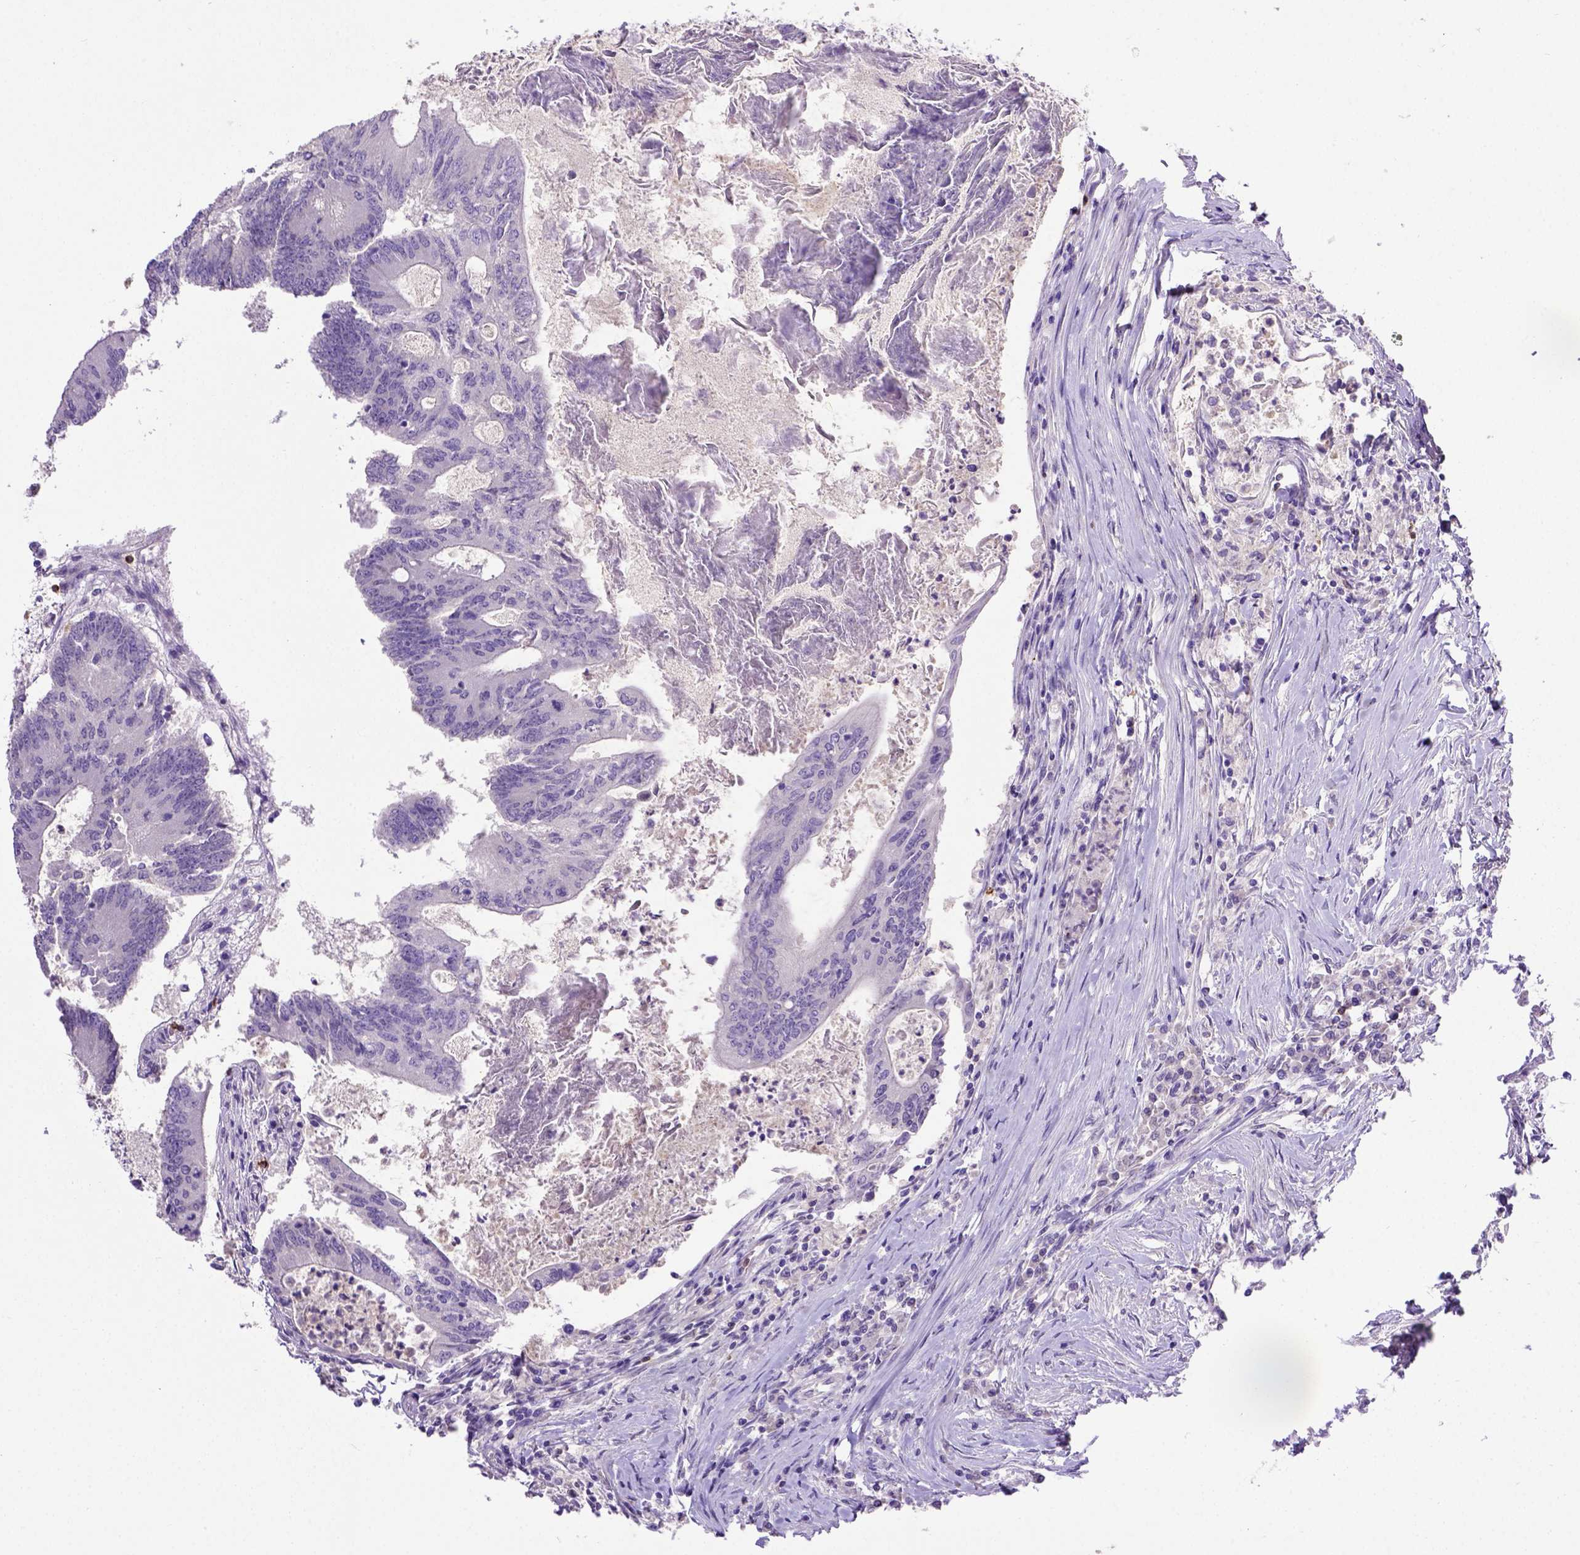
{"staining": {"intensity": "negative", "quantity": "none", "location": "none"}, "tissue": "colorectal cancer", "cell_type": "Tumor cells", "image_type": "cancer", "snomed": [{"axis": "morphology", "description": "Adenocarcinoma, NOS"}, {"axis": "topography", "description": "Colon"}], "caption": "High power microscopy histopathology image of an immunohistochemistry histopathology image of colorectal adenocarcinoma, revealing no significant staining in tumor cells.", "gene": "B3GAT1", "patient": {"sex": "female", "age": 70}}